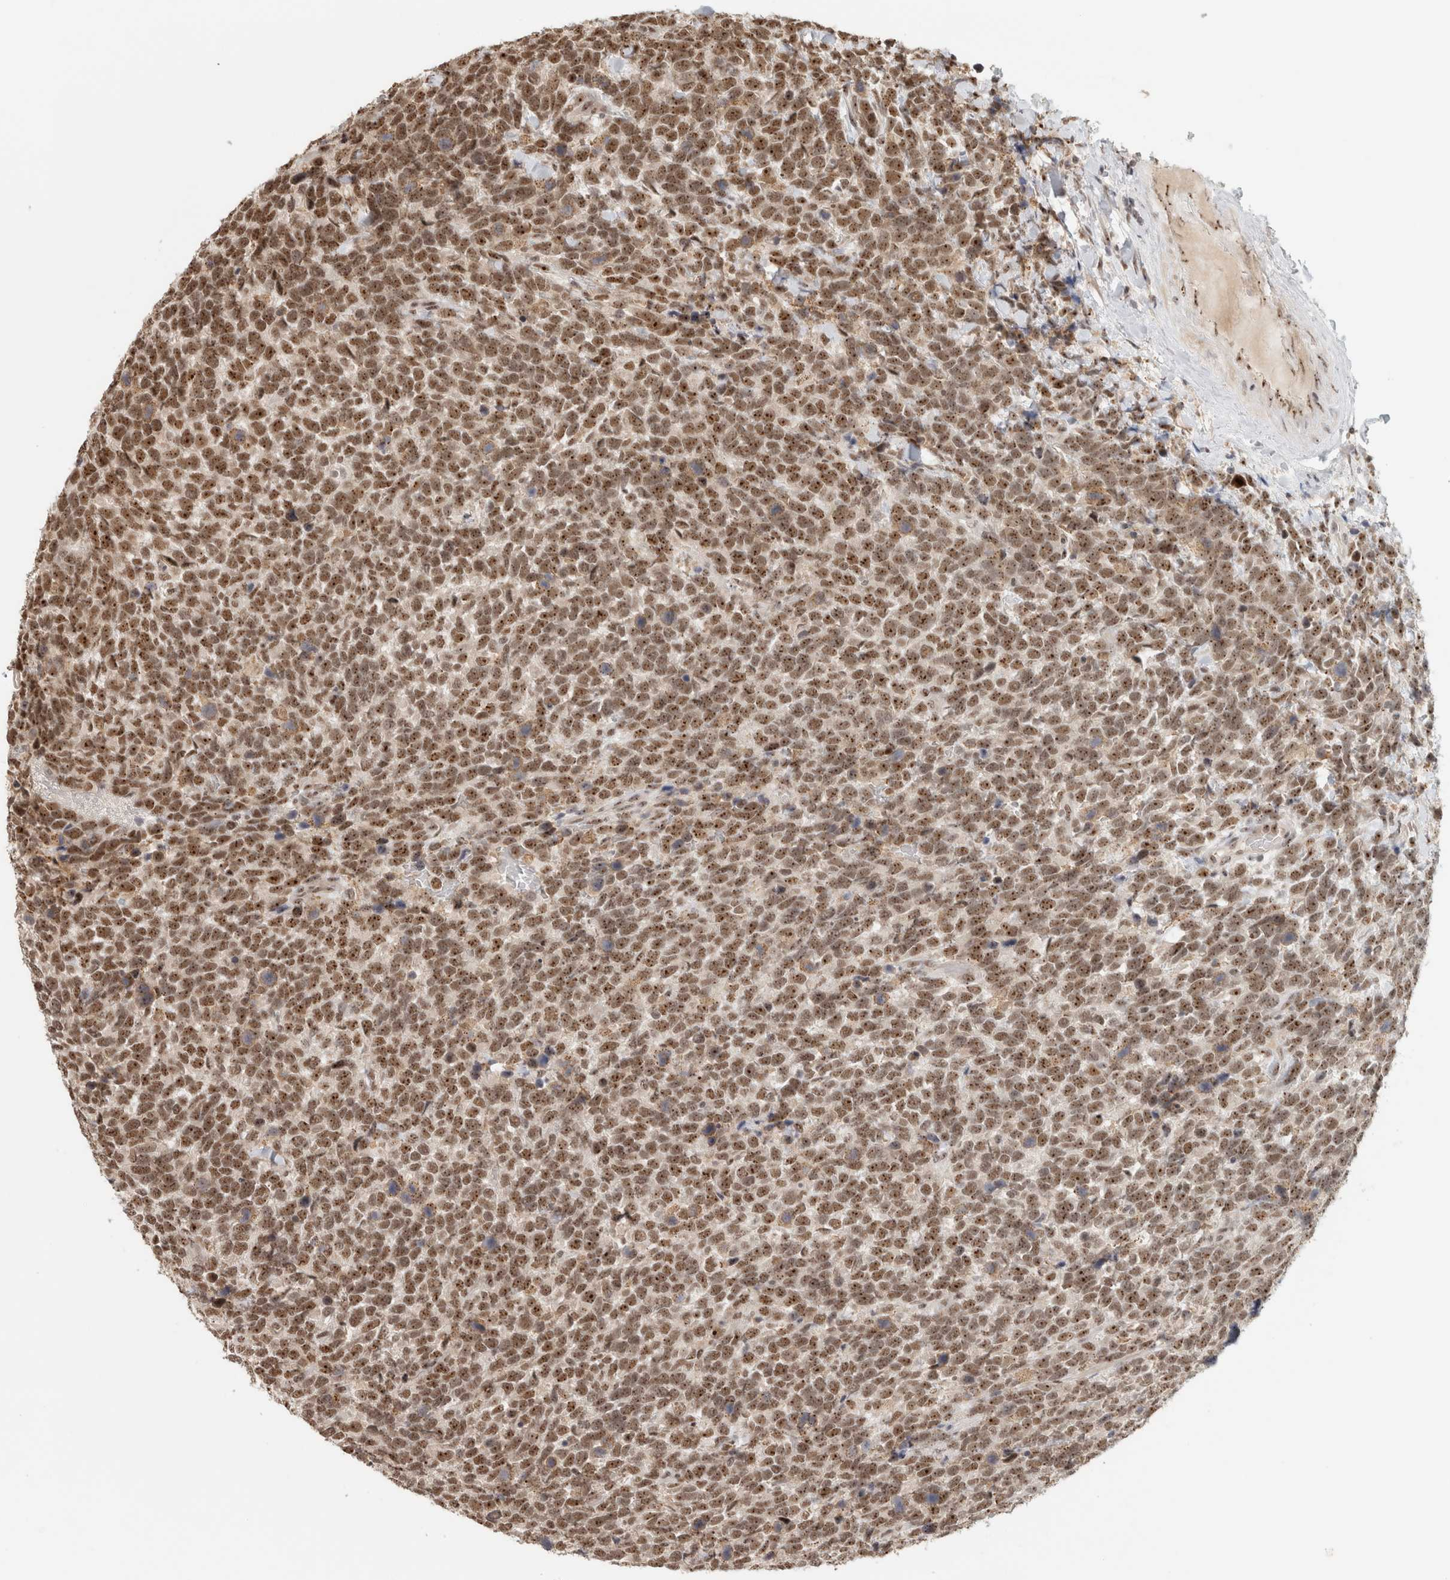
{"staining": {"intensity": "moderate", "quantity": ">75%", "location": "nuclear"}, "tissue": "urothelial cancer", "cell_type": "Tumor cells", "image_type": "cancer", "snomed": [{"axis": "morphology", "description": "Urothelial carcinoma, High grade"}, {"axis": "topography", "description": "Urinary bladder"}], "caption": "Urothelial cancer tissue reveals moderate nuclear positivity in about >75% of tumor cells, visualized by immunohistochemistry.", "gene": "EBNA1BP2", "patient": {"sex": "female", "age": 82}}